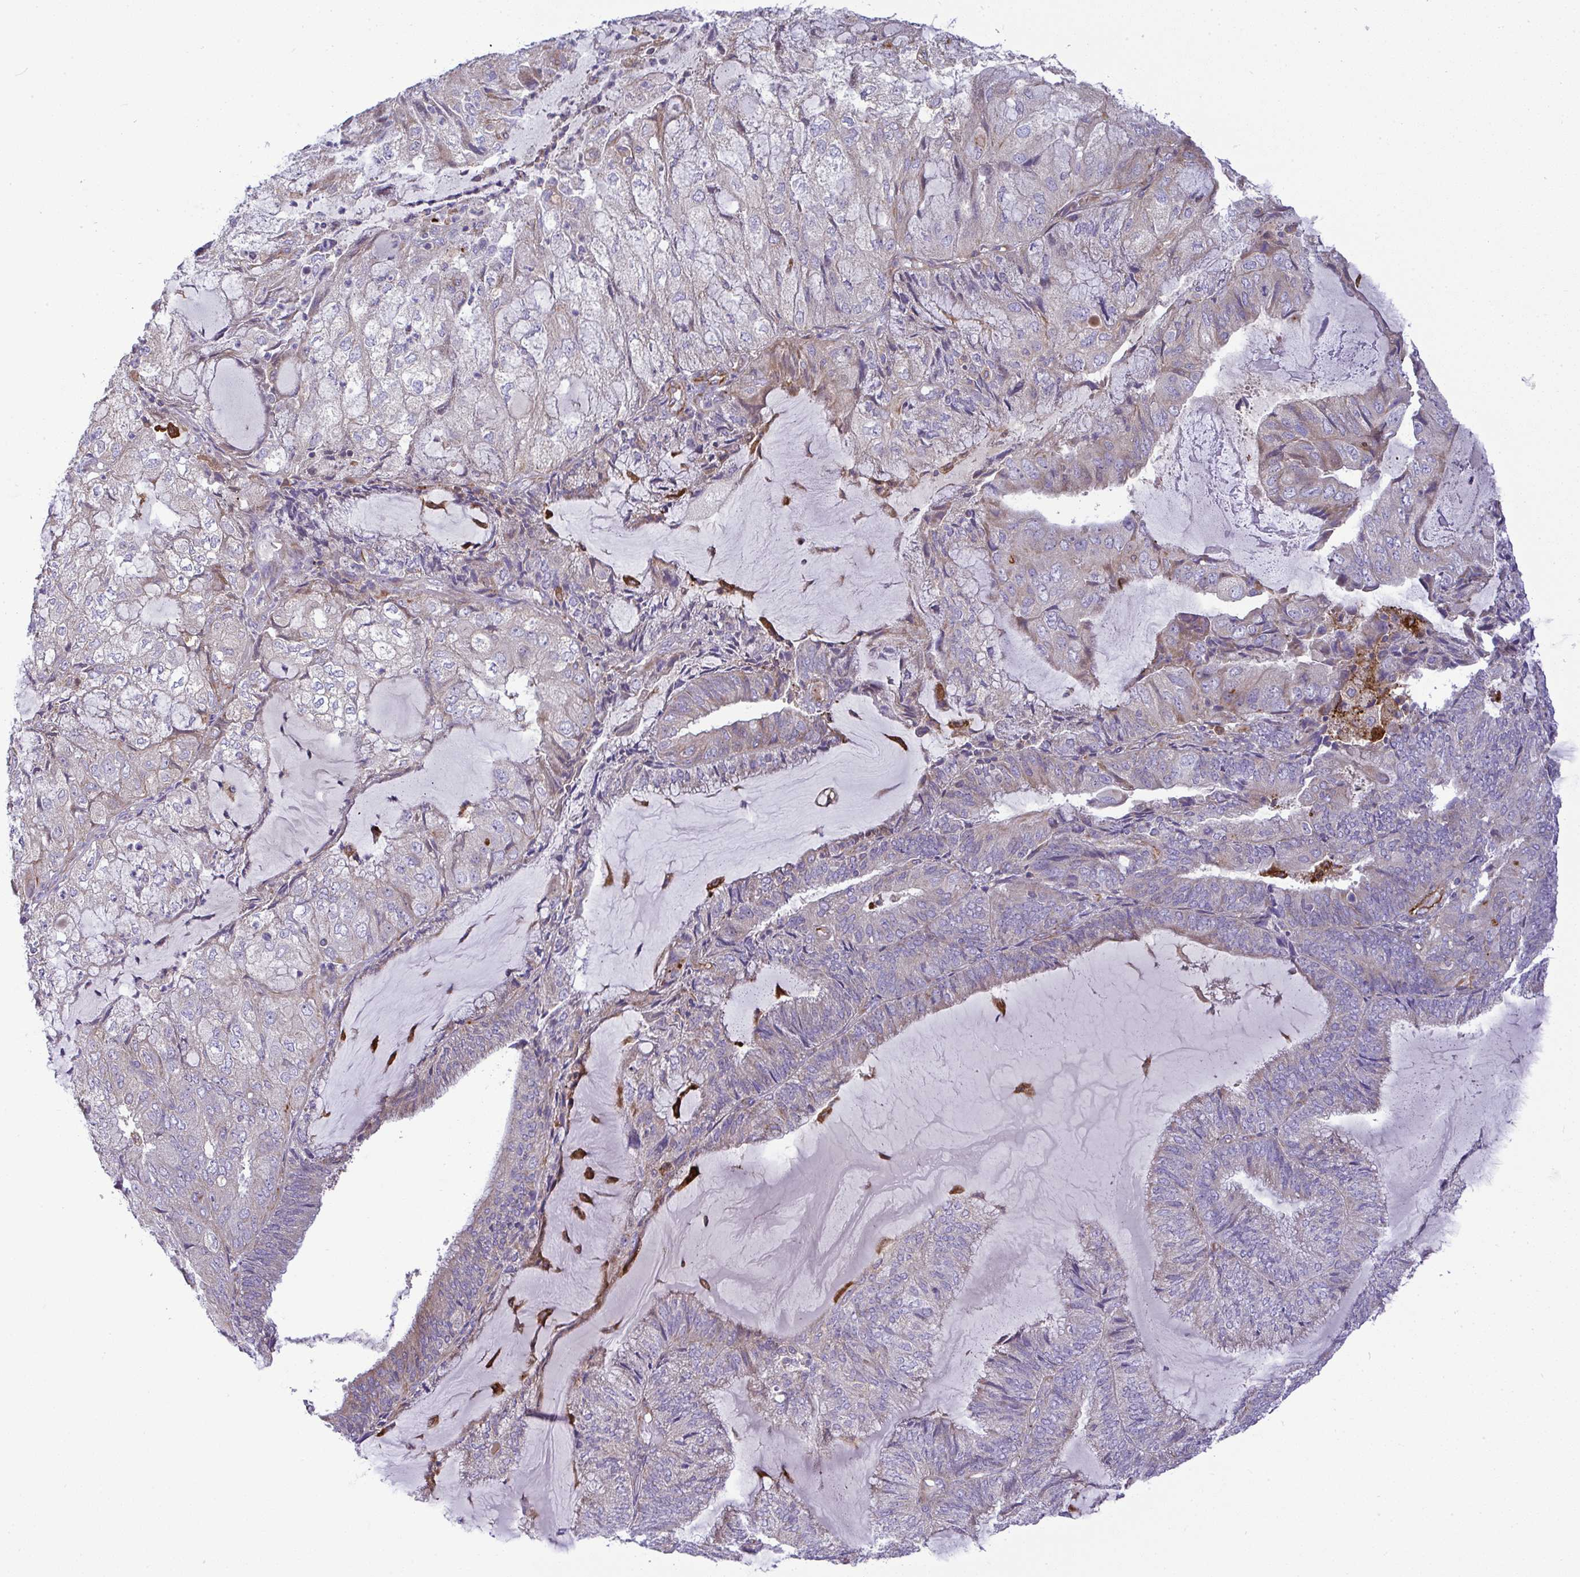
{"staining": {"intensity": "negative", "quantity": "none", "location": "none"}, "tissue": "endometrial cancer", "cell_type": "Tumor cells", "image_type": "cancer", "snomed": [{"axis": "morphology", "description": "Adenocarcinoma, NOS"}, {"axis": "topography", "description": "Endometrium"}], "caption": "Immunohistochemical staining of human endometrial cancer demonstrates no significant positivity in tumor cells.", "gene": "GRID2", "patient": {"sex": "female", "age": 81}}